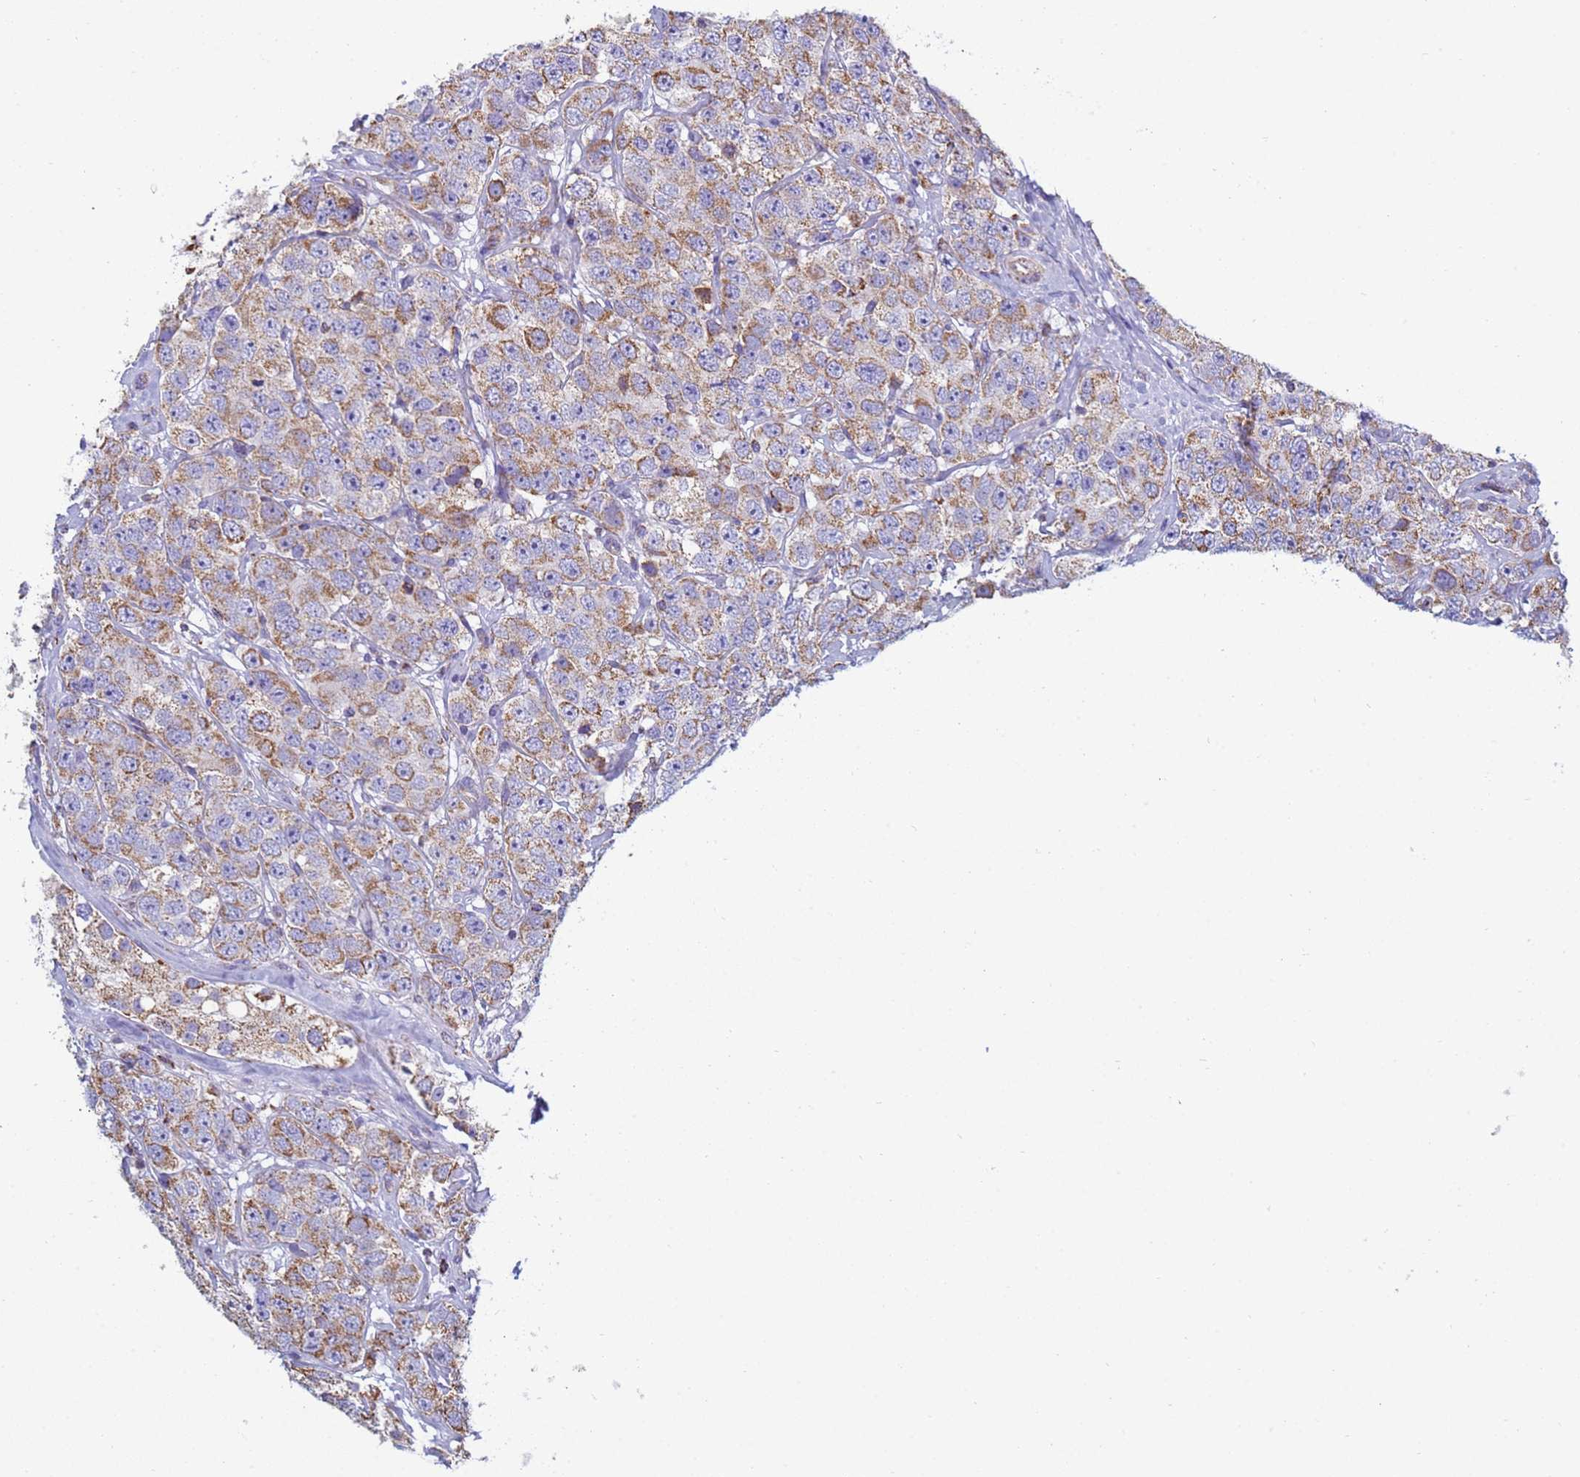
{"staining": {"intensity": "moderate", "quantity": ">75%", "location": "cytoplasmic/membranous"}, "tissue": "testis cancer", "cell_type": "Tumor cells", "image_type": "cancer", "snomed": [{"axis": "morphology", "description": "Seminoma, NOS"}, {"axis": "topography", "description": "Testis"}], "caption": "Testis cancer (seminoma) stained with immunohistochemistry (IHC) demonstrates moderate cytoplasmic/membranous staining in approximately >75% of tumor cells.", "gene": "COQ4", "patient": {"sex": "male", "age": 28}}